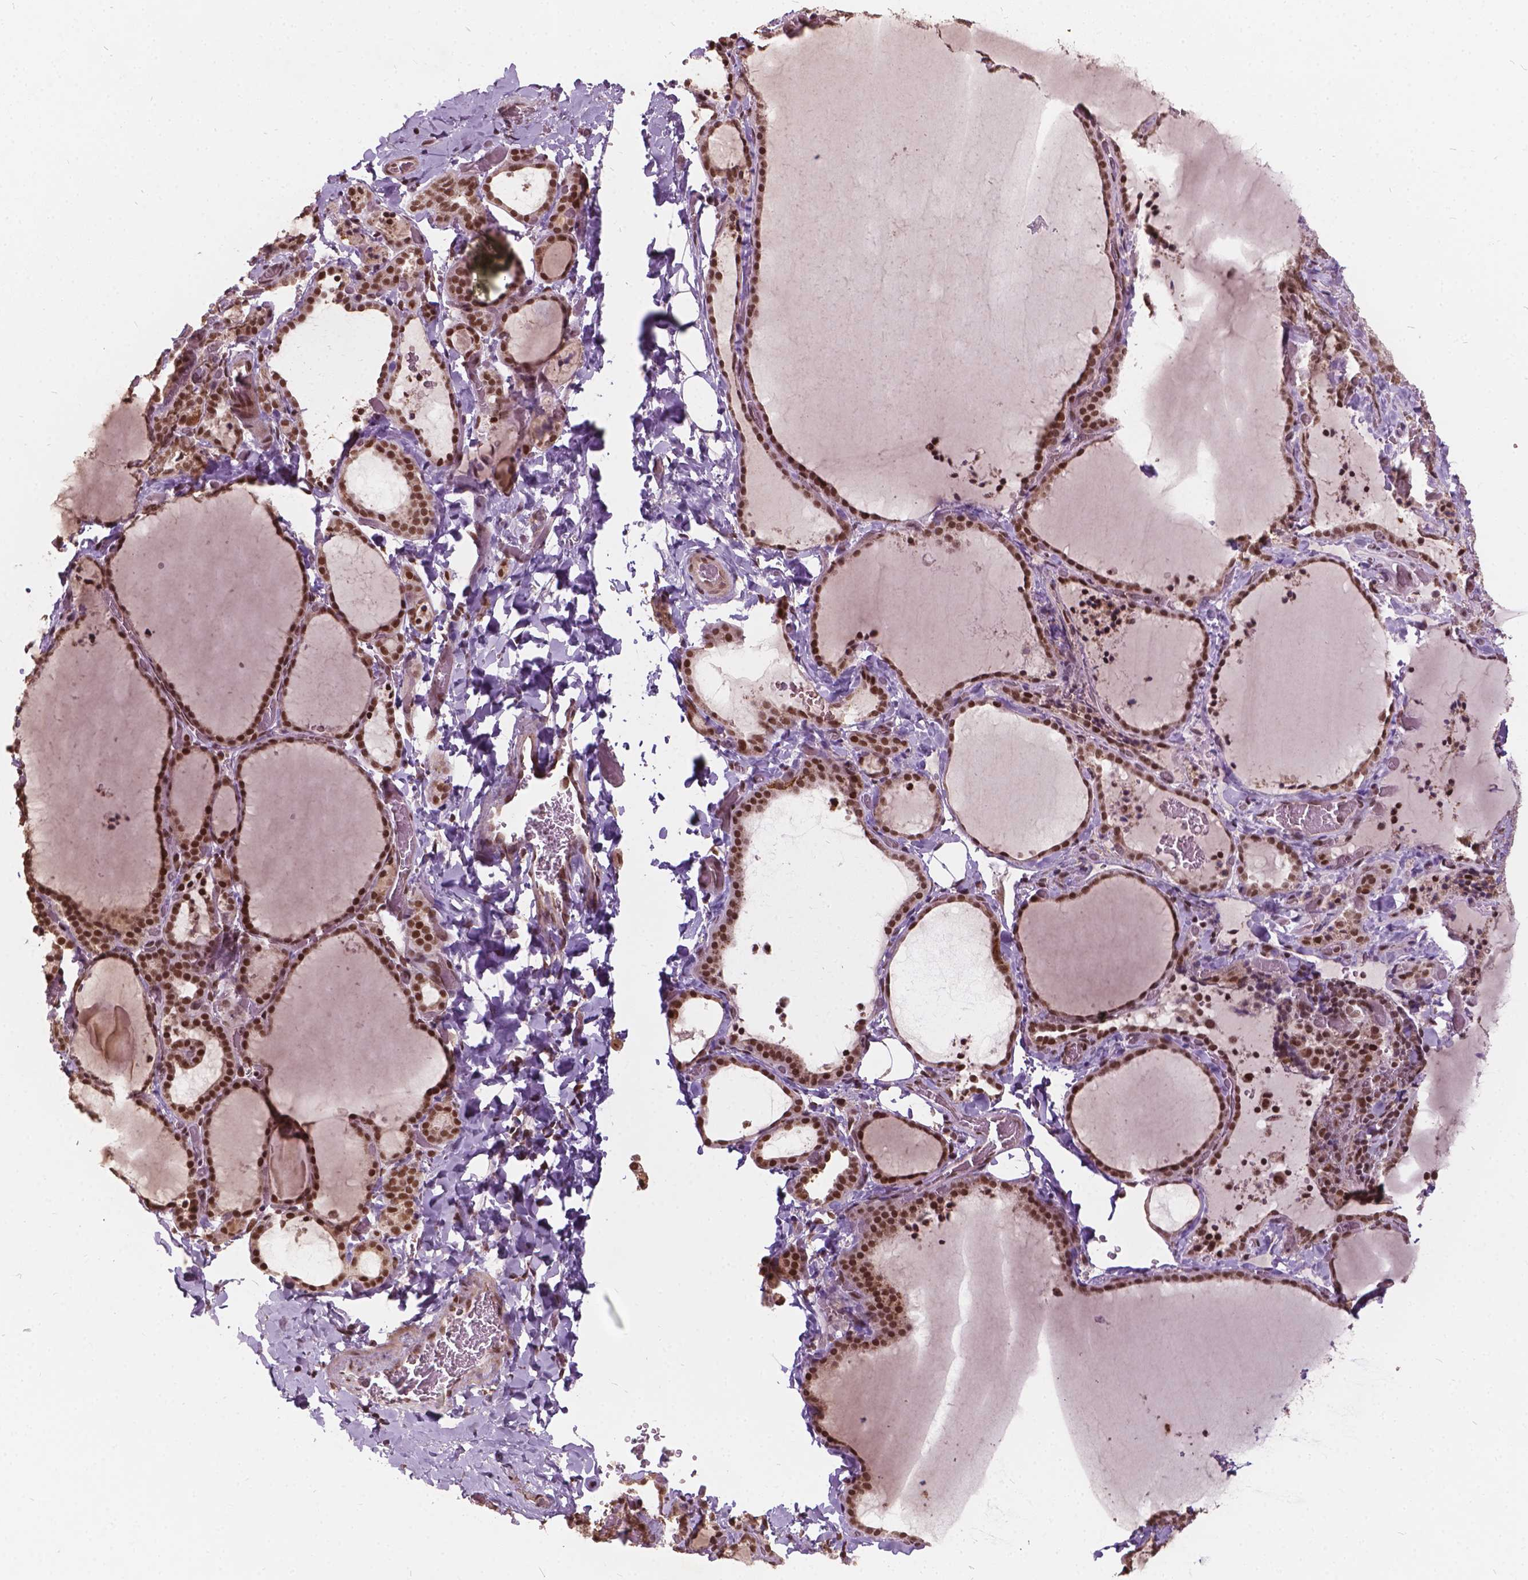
{"staining": {"intensity": "moderate", "quantity": ">75%", "location": "nuclear"}, "tissue": "thyroid gland", "cell_type": "Glandular cells", "image_type": "normal", "snomed": [{"axis": "morphology", "description": "Normal tissue, NOS"}, {"axis": "topography", "description": "Thyroid gland"}], "caption": "Moderate nuclear expression for a protein is present in approximately >75% of glandular cells of unremarkable thyroid gland using IHC.", "gene": "GPS2", "patient": {"sex": "female", "age": 22}}